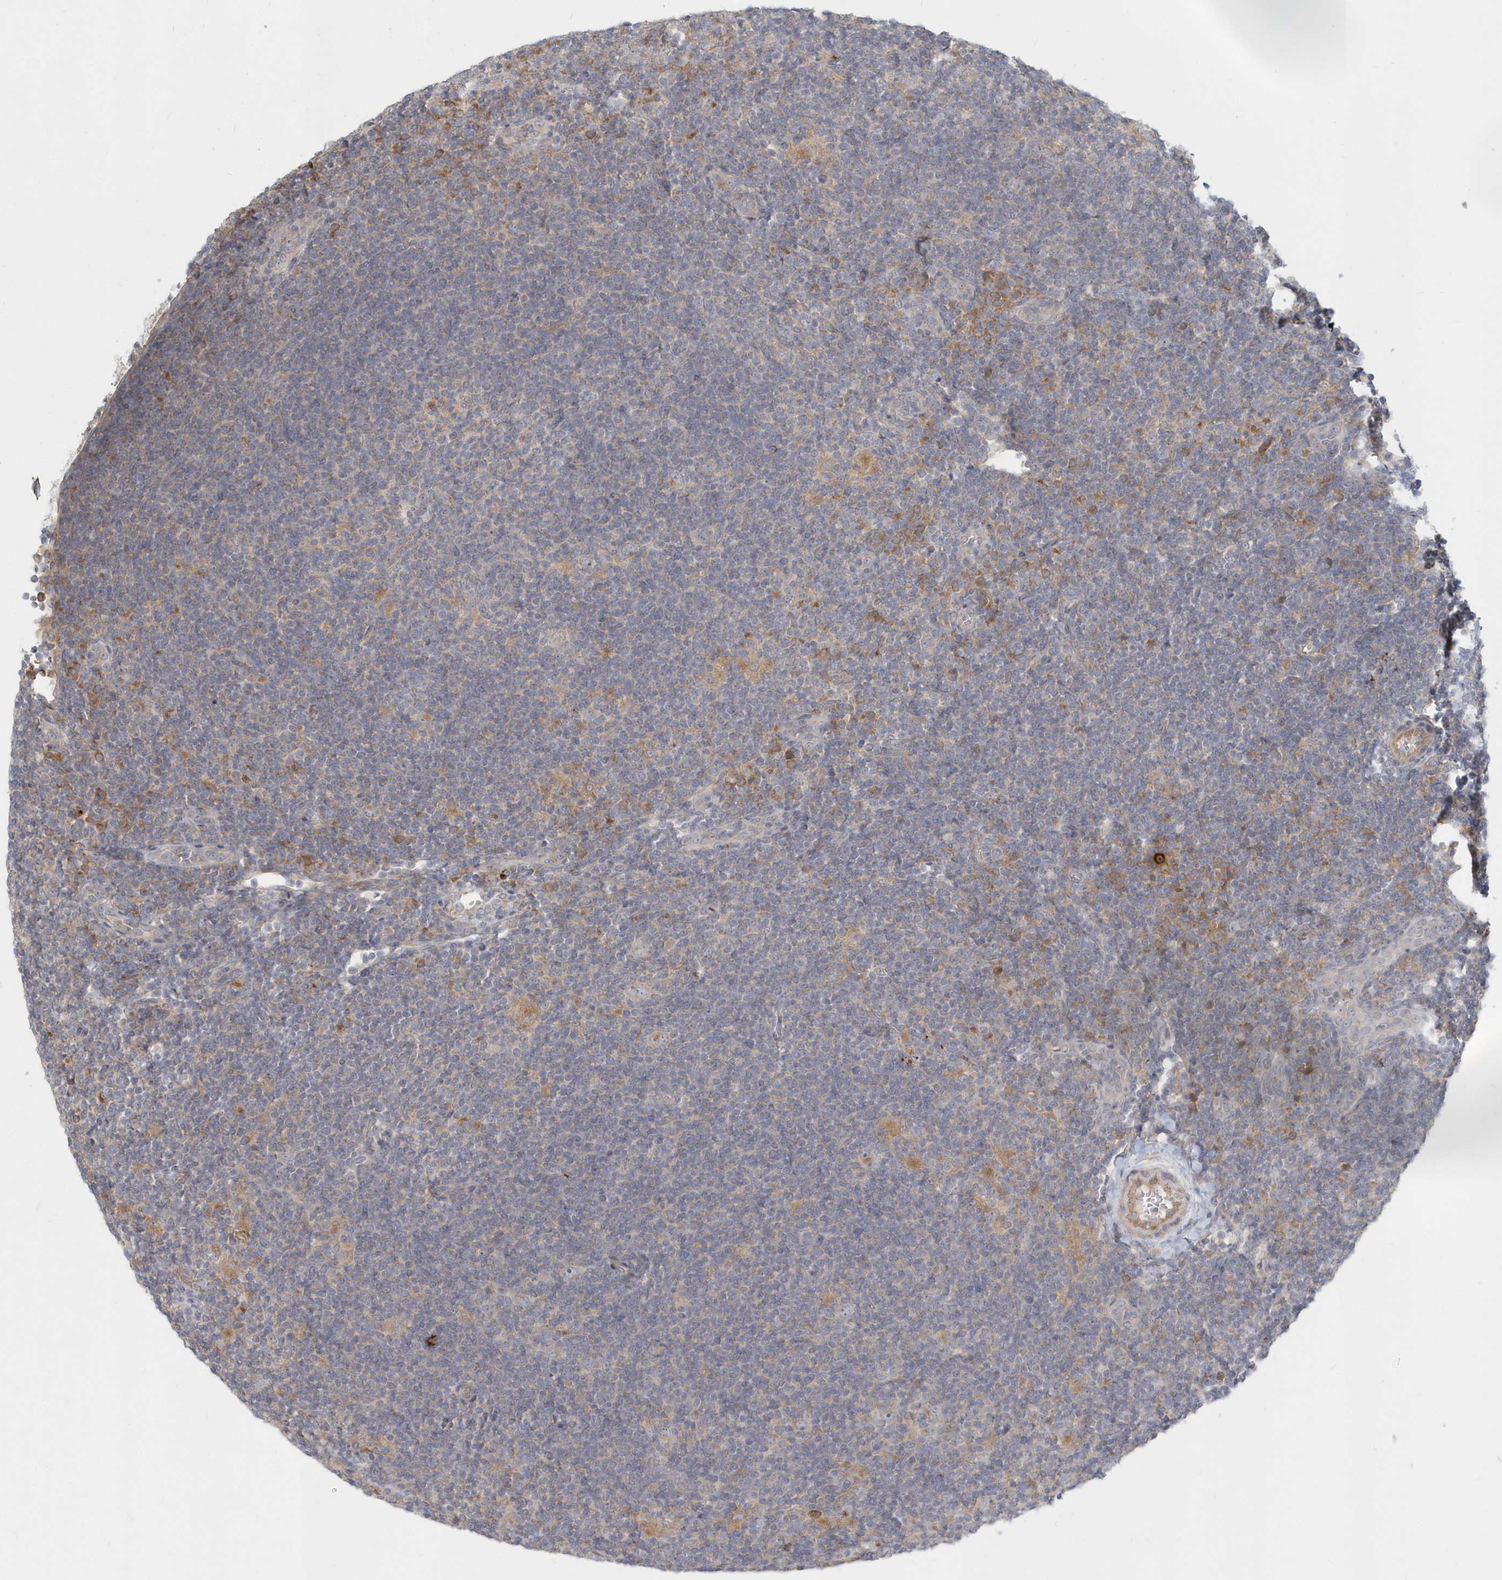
{"staining": {"intensity": "negative", "quantity": "none", "location": "none"}, "tissue": "lymphoma", "cell_type": "Tumor cells", "image_type": "cancer", "snomed": [{"axis": "morphology", "description": "Hodgkin's disease, NOS"}, {"axis": "topography", "description": "Lymph node"}], "caption": "Immunohistochemistry (IHC) photomicrograph of neoplastic tissue: human Hodgkin's disease stained with DAB (3,3'-diaminobenzidine) displays no significant protein staining in tumor cells.", "gene": "NAPB", "patient": {"sex": "female", "age": 57}}